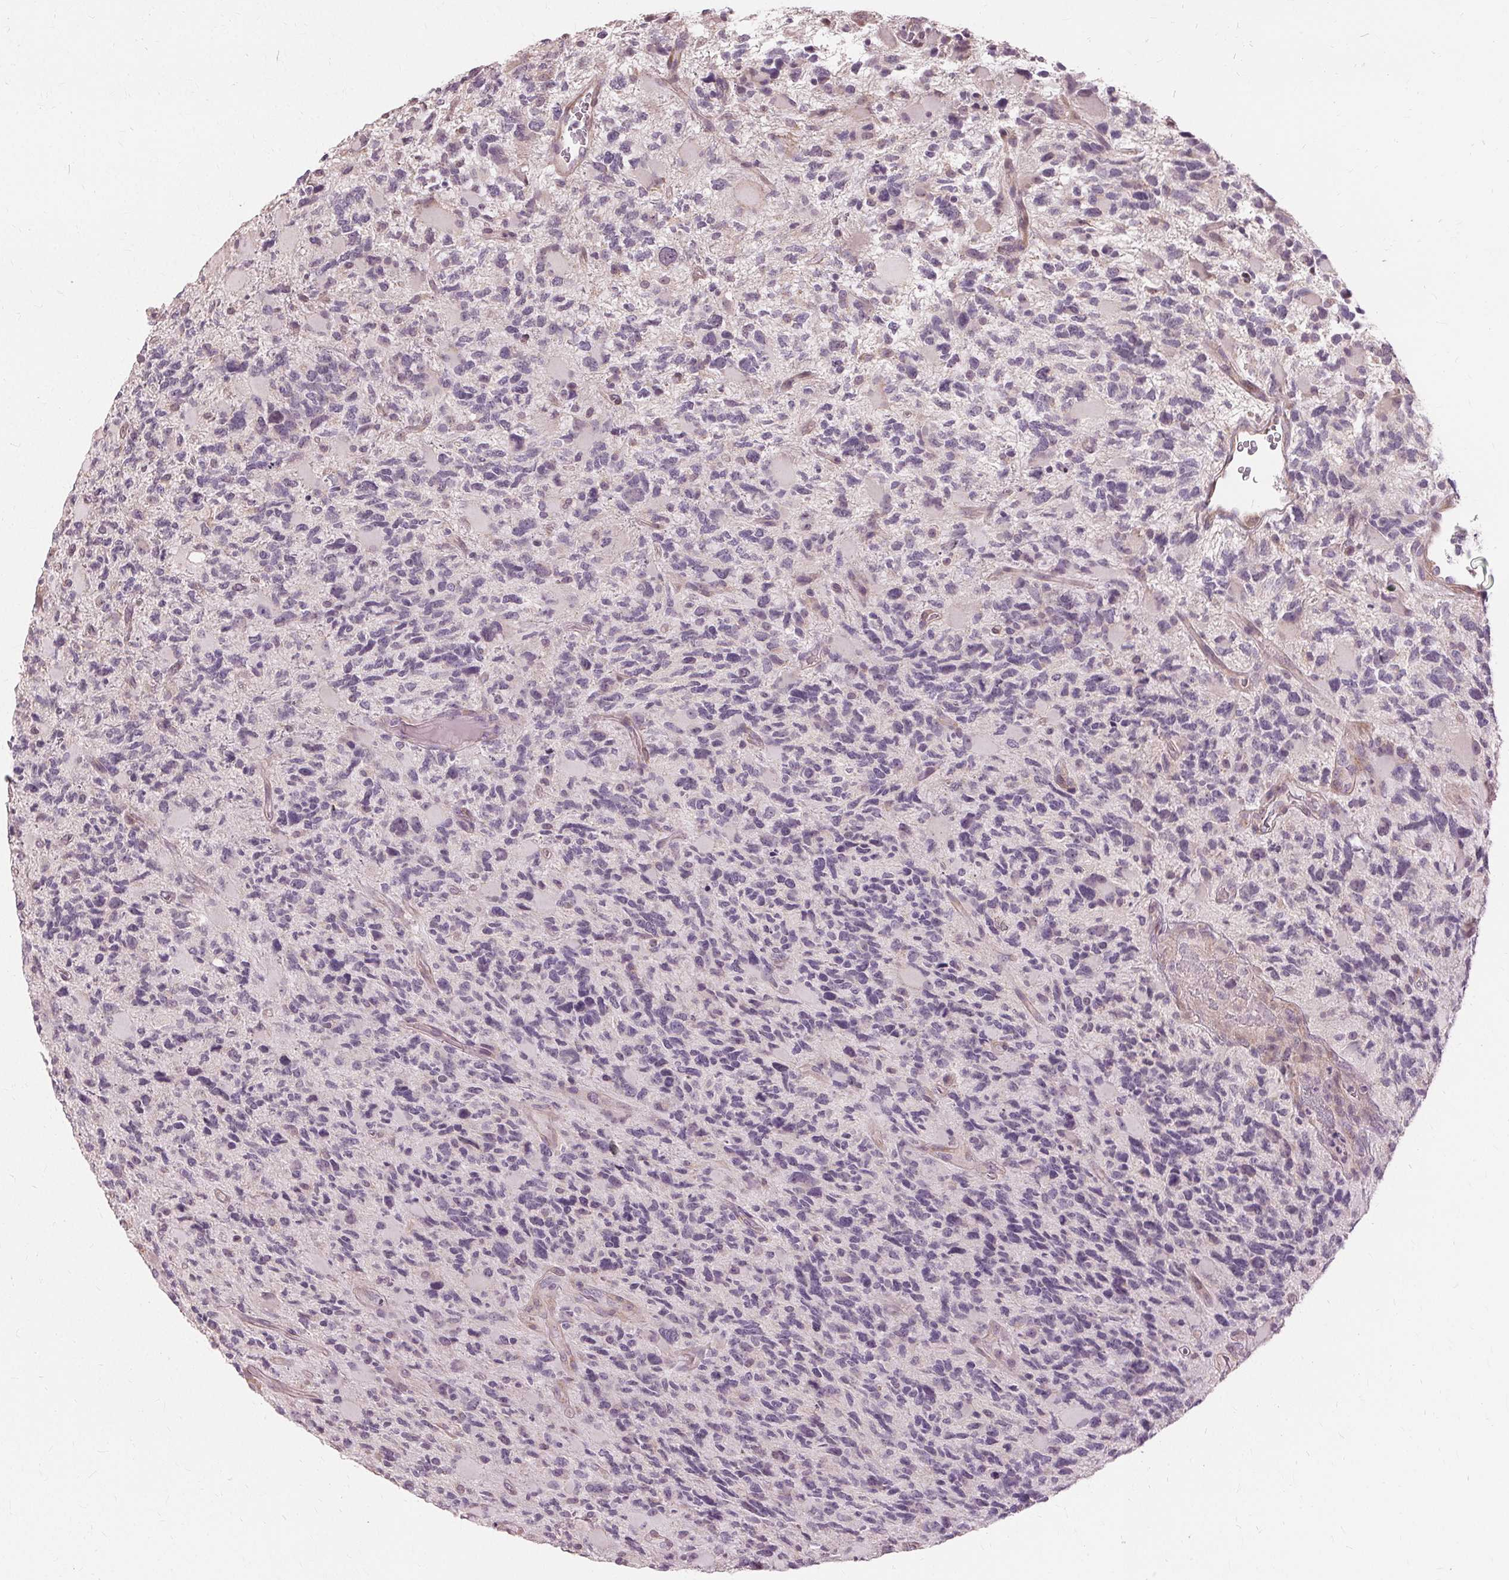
{"staining": {"intensity": "negative", "quantity": "none", "location": "none"}, "tissue": "glioma", "cell_type": "Tumor cells", "image_type": "cancer", "snomed": [{"axis": "morphology", "description": "Glioma, malignant, High grade"}, {"axis": "topography", "description": "Brain"}], "caption": "Glioma was stained to show a protein in brown. There is no significant expression in tumor cells.", "gene": "SIGLEC6", "patient": {"sex": "female", "age": 71}}